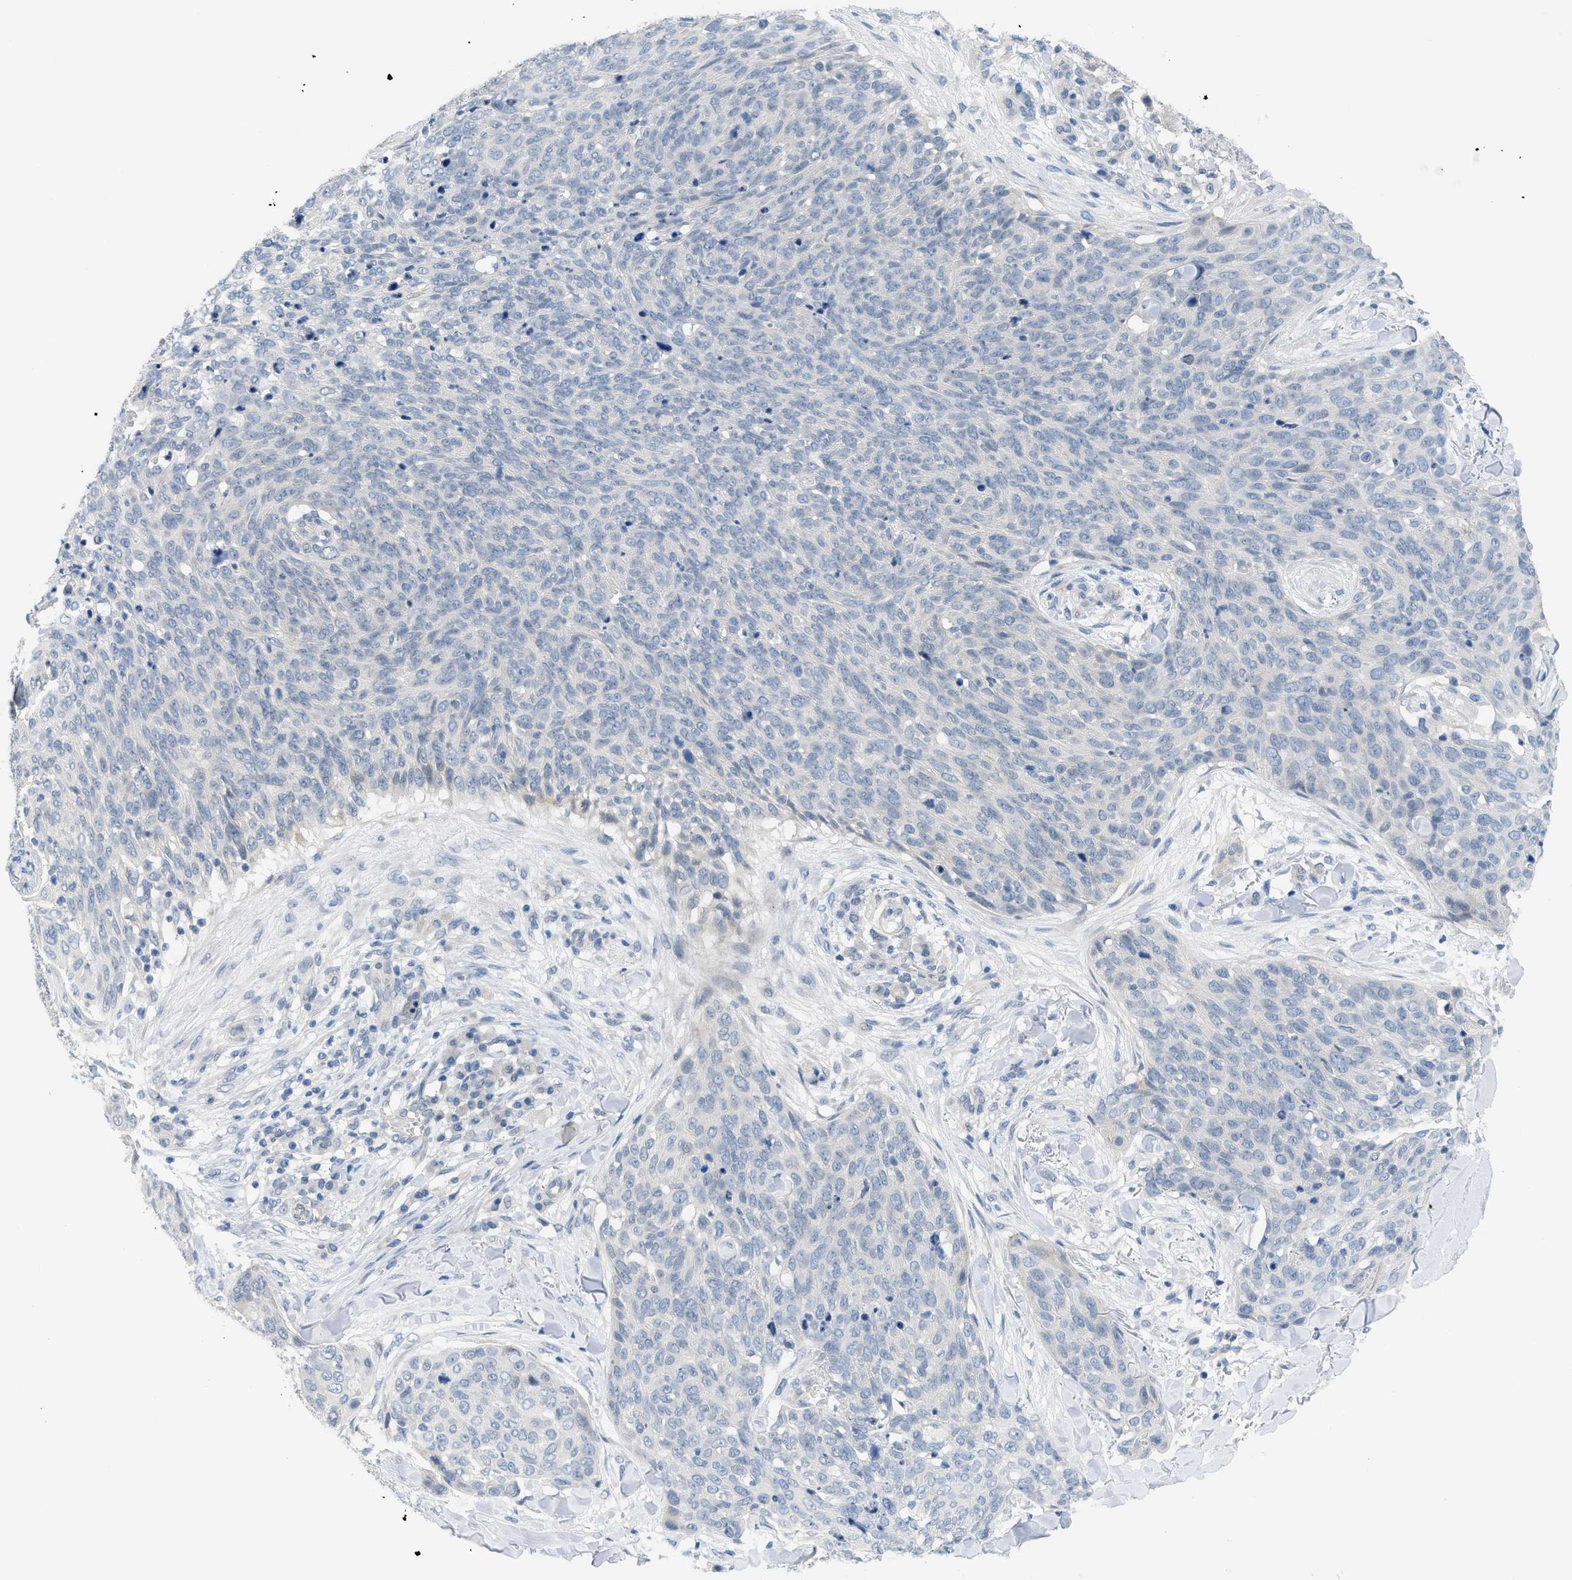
{"staining": {"intensity": "negative", "quantity": "none", "location": "none"}, "tissue": "skin cancer", "cell_type": "Tumor cells", "image_type": "cancer", "snomed": [{"axis": "morphology", "description": "Squamous cell carcinoma in situ, NOS"}, {"axis": "morphology", "description": "Squamous cell carcinoma, NOS"}, {"axis": "topography", "description": "Skin"}], "caption": "Immunohistochemistry photomicrograph of neoplastic tissue: human skin cancer stained with DAB (3,3'-diaminobenzidine) reveals no significant protein positivity in tumor cells. (Brightfield microscopy of DAB immunohistochemistry (IHC) at high magnification).", "gene": "TNFAIP1", "patient": {"sex": "male", "age": 93}}